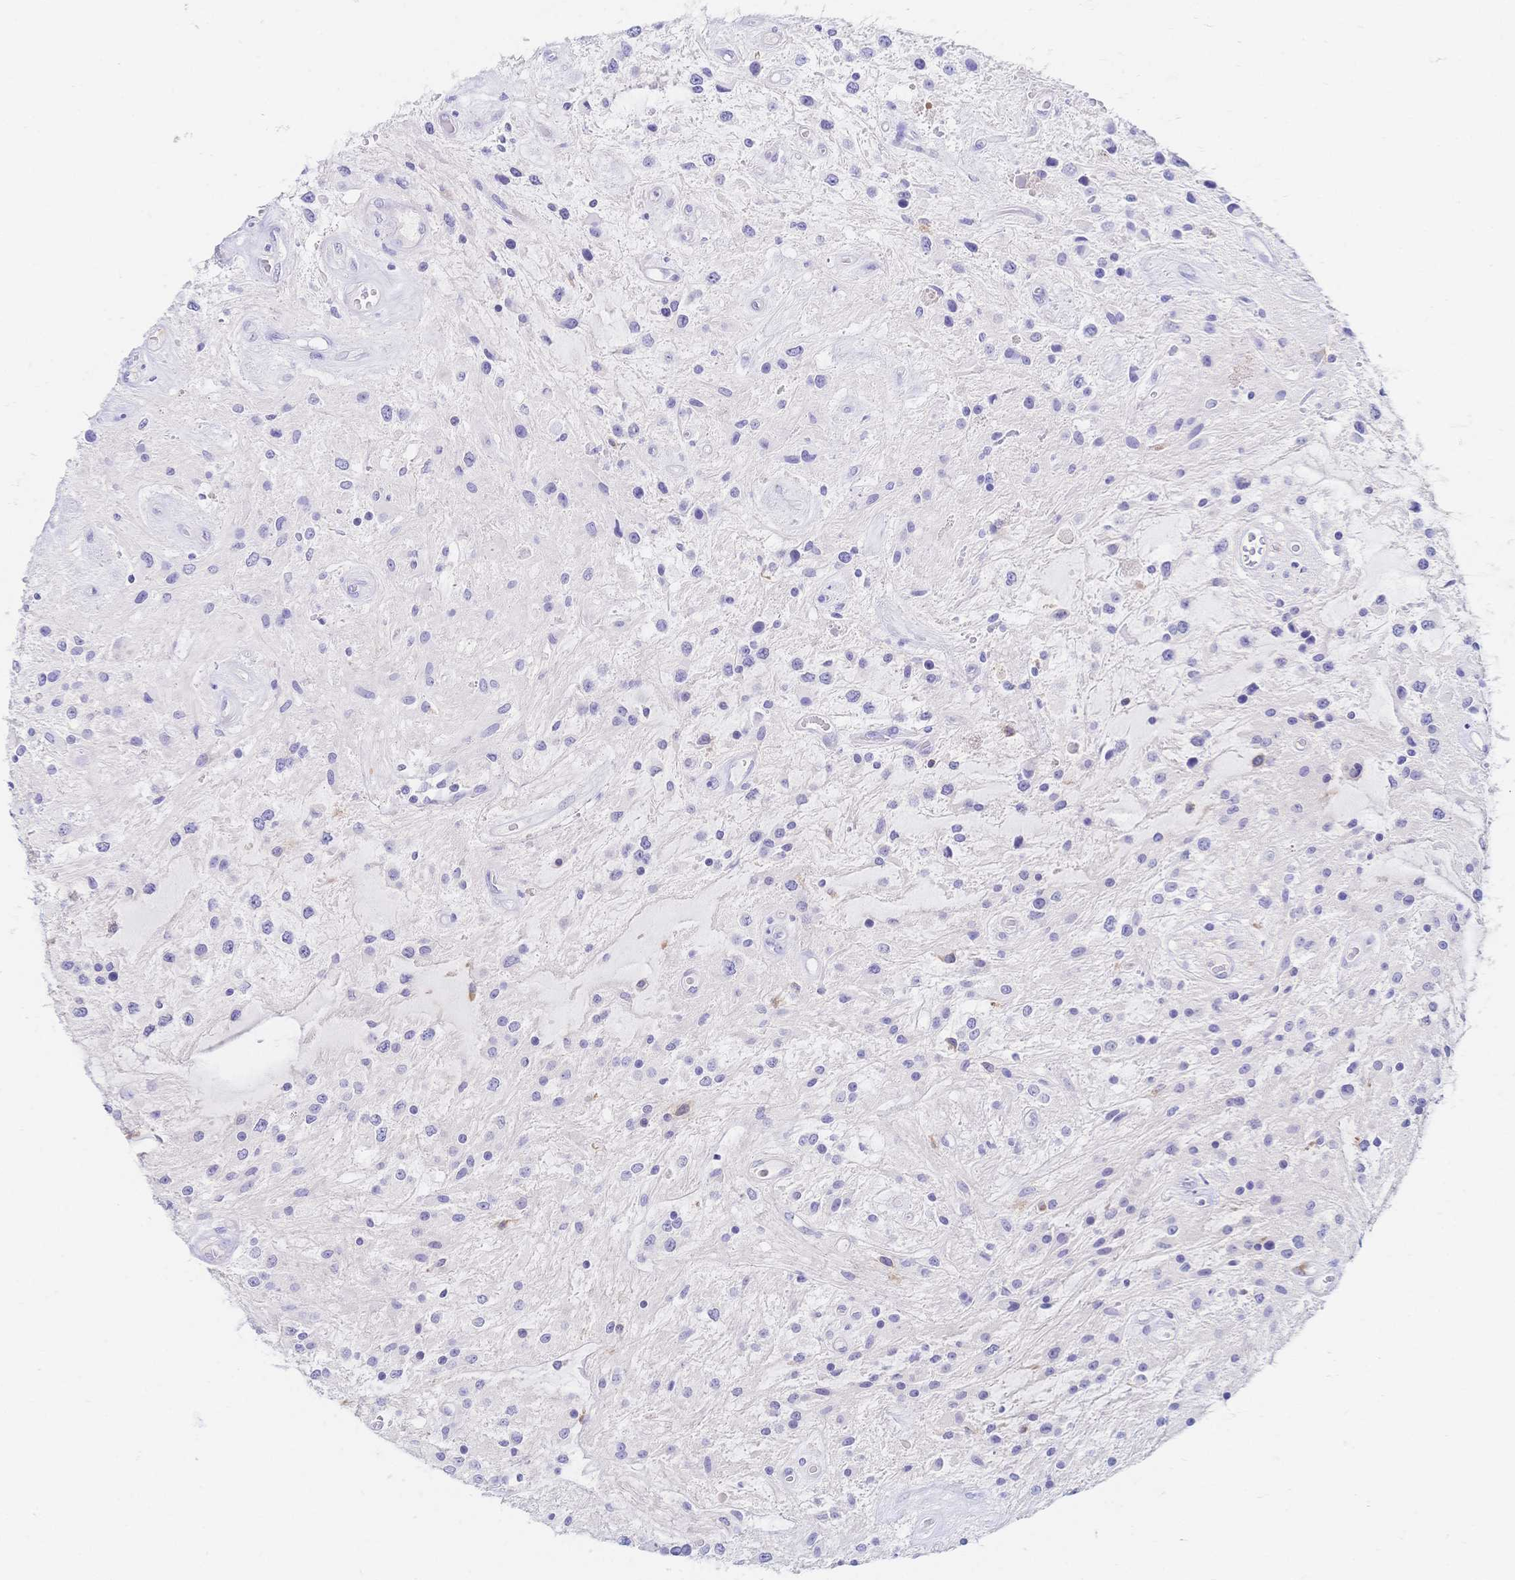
{"staining": {"intensity": "negative", "quantity": "none", "location": "none"}, "tissue": "glioma", "cell_type": "Tumor cells", "image_type": "cancer", "snomed": [{"axis": "morphology", "description": "Glioma, malignant, Low grade"}, {"axis": "topography", "description": "Cerebellum"}], "caption": "The immunohistochemistry image has no significant expression in tumor cells of malignant low-grade glioma tissue. The staining is performed using DAB (3,3'-diaminobenzidine) brown chromogen with nuclei counter-stained in using hematoxylin.", "gene": "RRM1", "patient": {"sex": "female", "age": 14}}